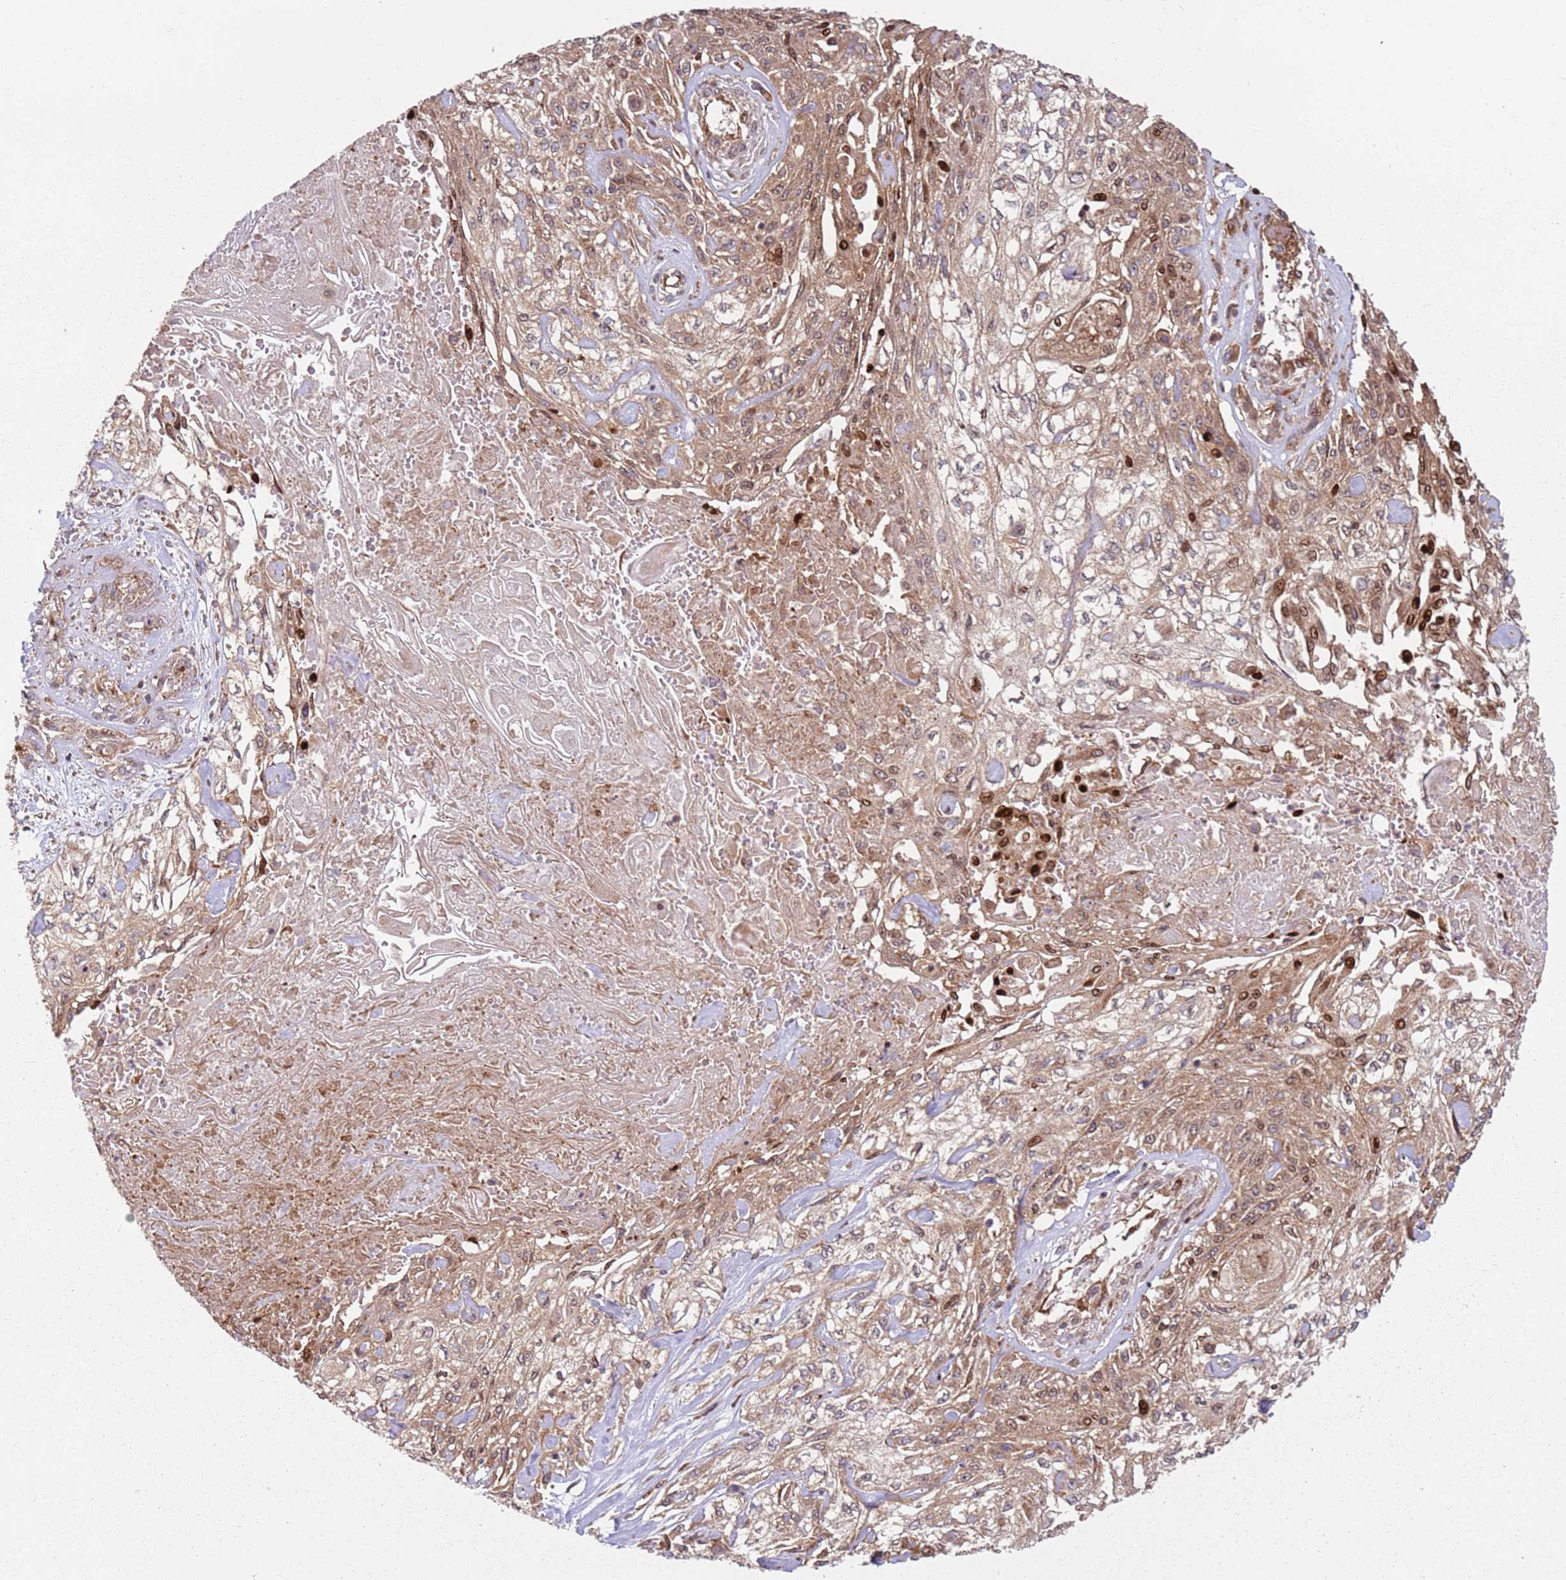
{"staining": {"intensity": "moderate", "quantity": ">75%", "location": "cytoplasmic/membranous,nuclear"}, "tissue": "skin cancer", "cell_type": "Tumor cells", "image_type": "cancer", "snomed": [{"axis": "morphology", "description": "Squamous cell carcinoma, NOS"}, {"axis": "morphology", "description": "Squamous cell carcinoma, metastatic, NOS"}, {"axis": "topography", "description": "Skin"}, {"axis": "topography", "description": "Lymph node"}], "caption": "Tumor cells exhibit medium levels of moderate cytoplasmic/membranous and nuclear staining in approximately >75% of cells in human skin cancer (squamous cell carcinoma).", "gene": "HNRNPLL", "patient": {"sex": "male", "age": 75}}